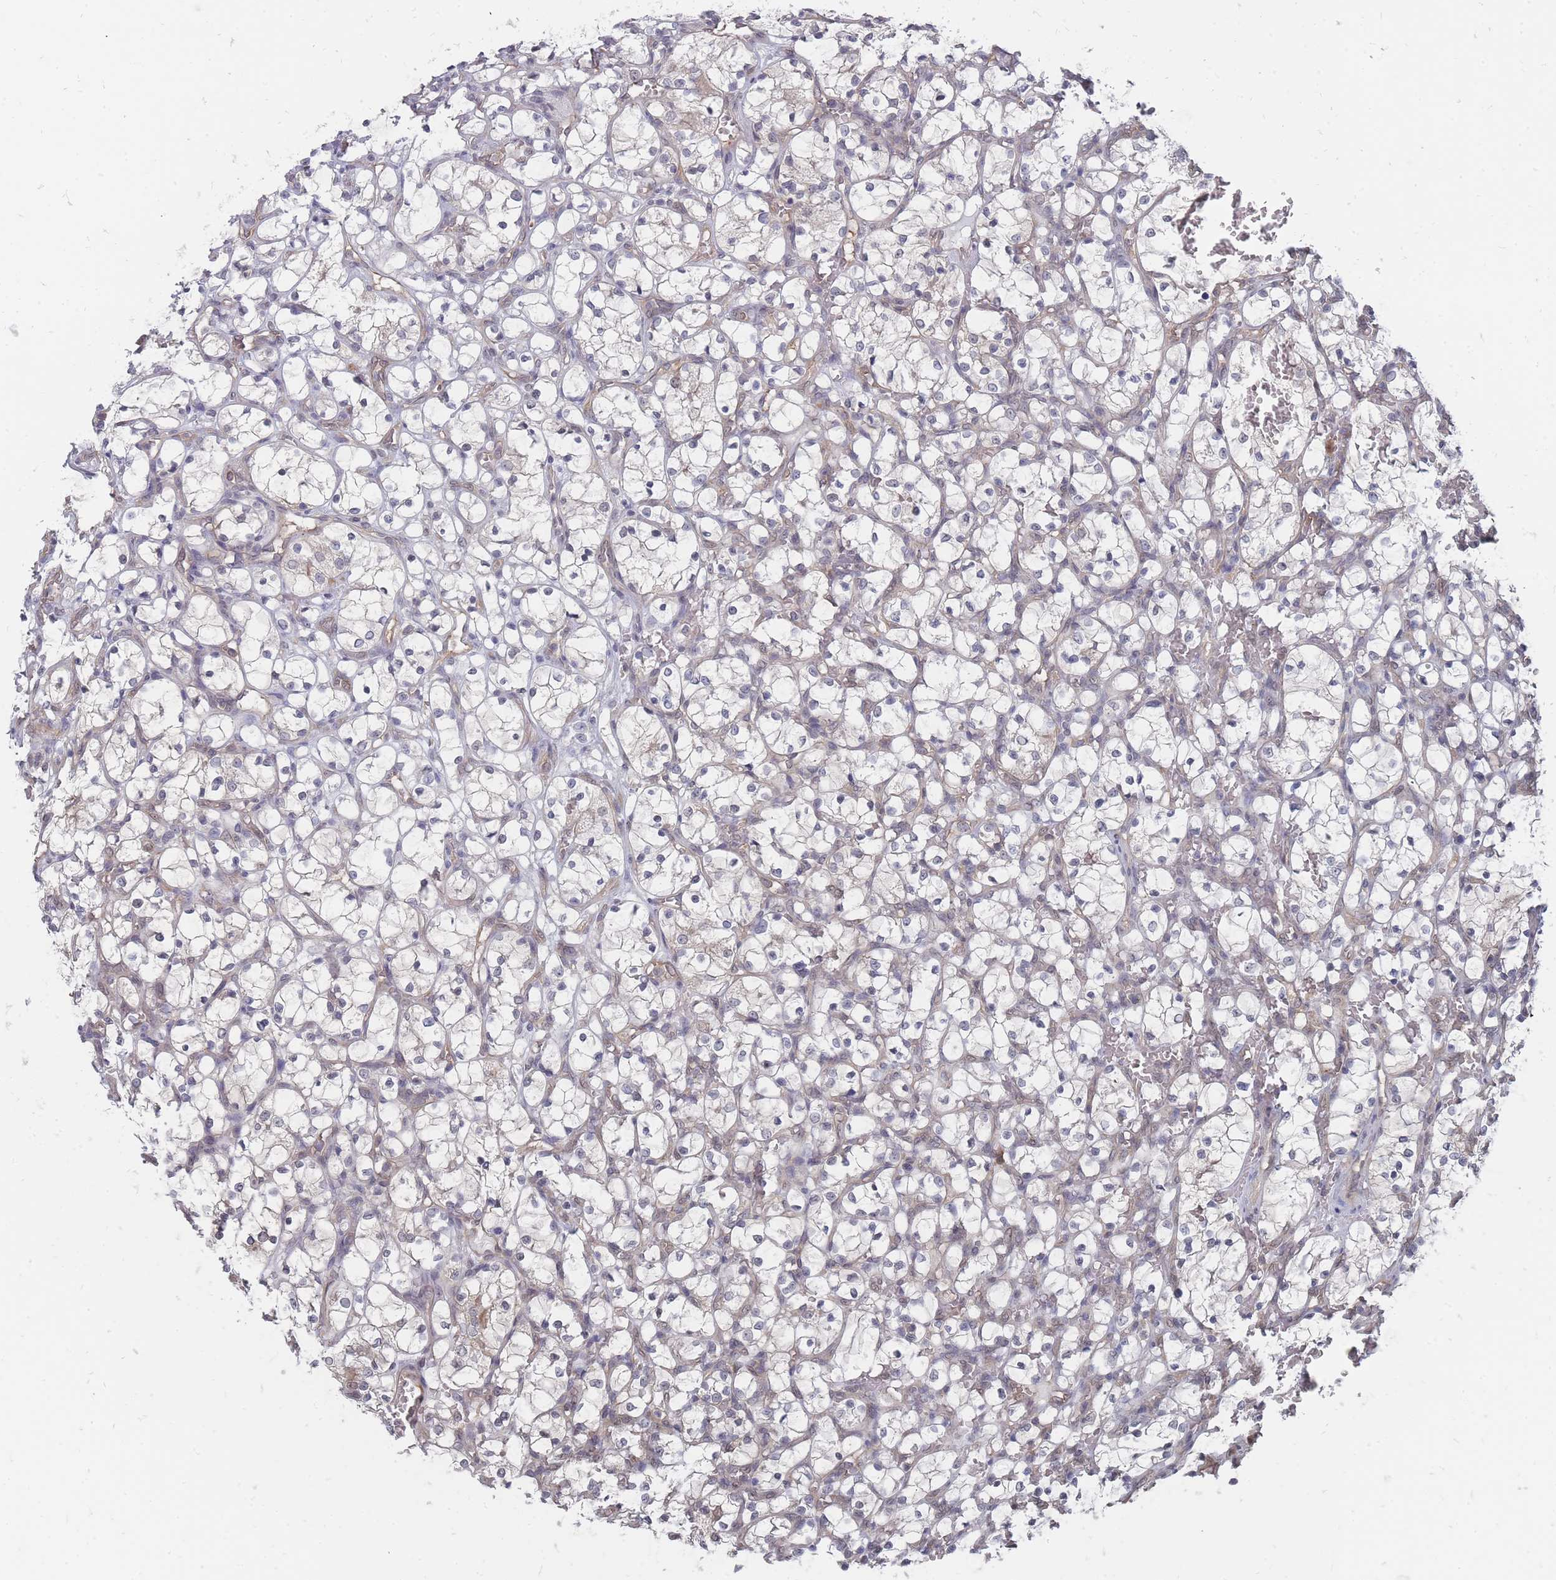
{"staining": {"intensity": "negative", "quantity": "none", "location": "none"}, "tissue": "renal cancer", "cell_type": "Tumor cells", "image_type": "cancer", "snomed": [{"axis": "morphology", "description": "Adenocarcinoma, NOS"}, {"axis": "topography", "description": "Kidney"}], "caption": "Renal adenocarcinoma was stained to show a protein in brown. There is no significant positivity in tumor cells.", "gene": "NKD1", "patient": {"sex": "female", "age": 69}}